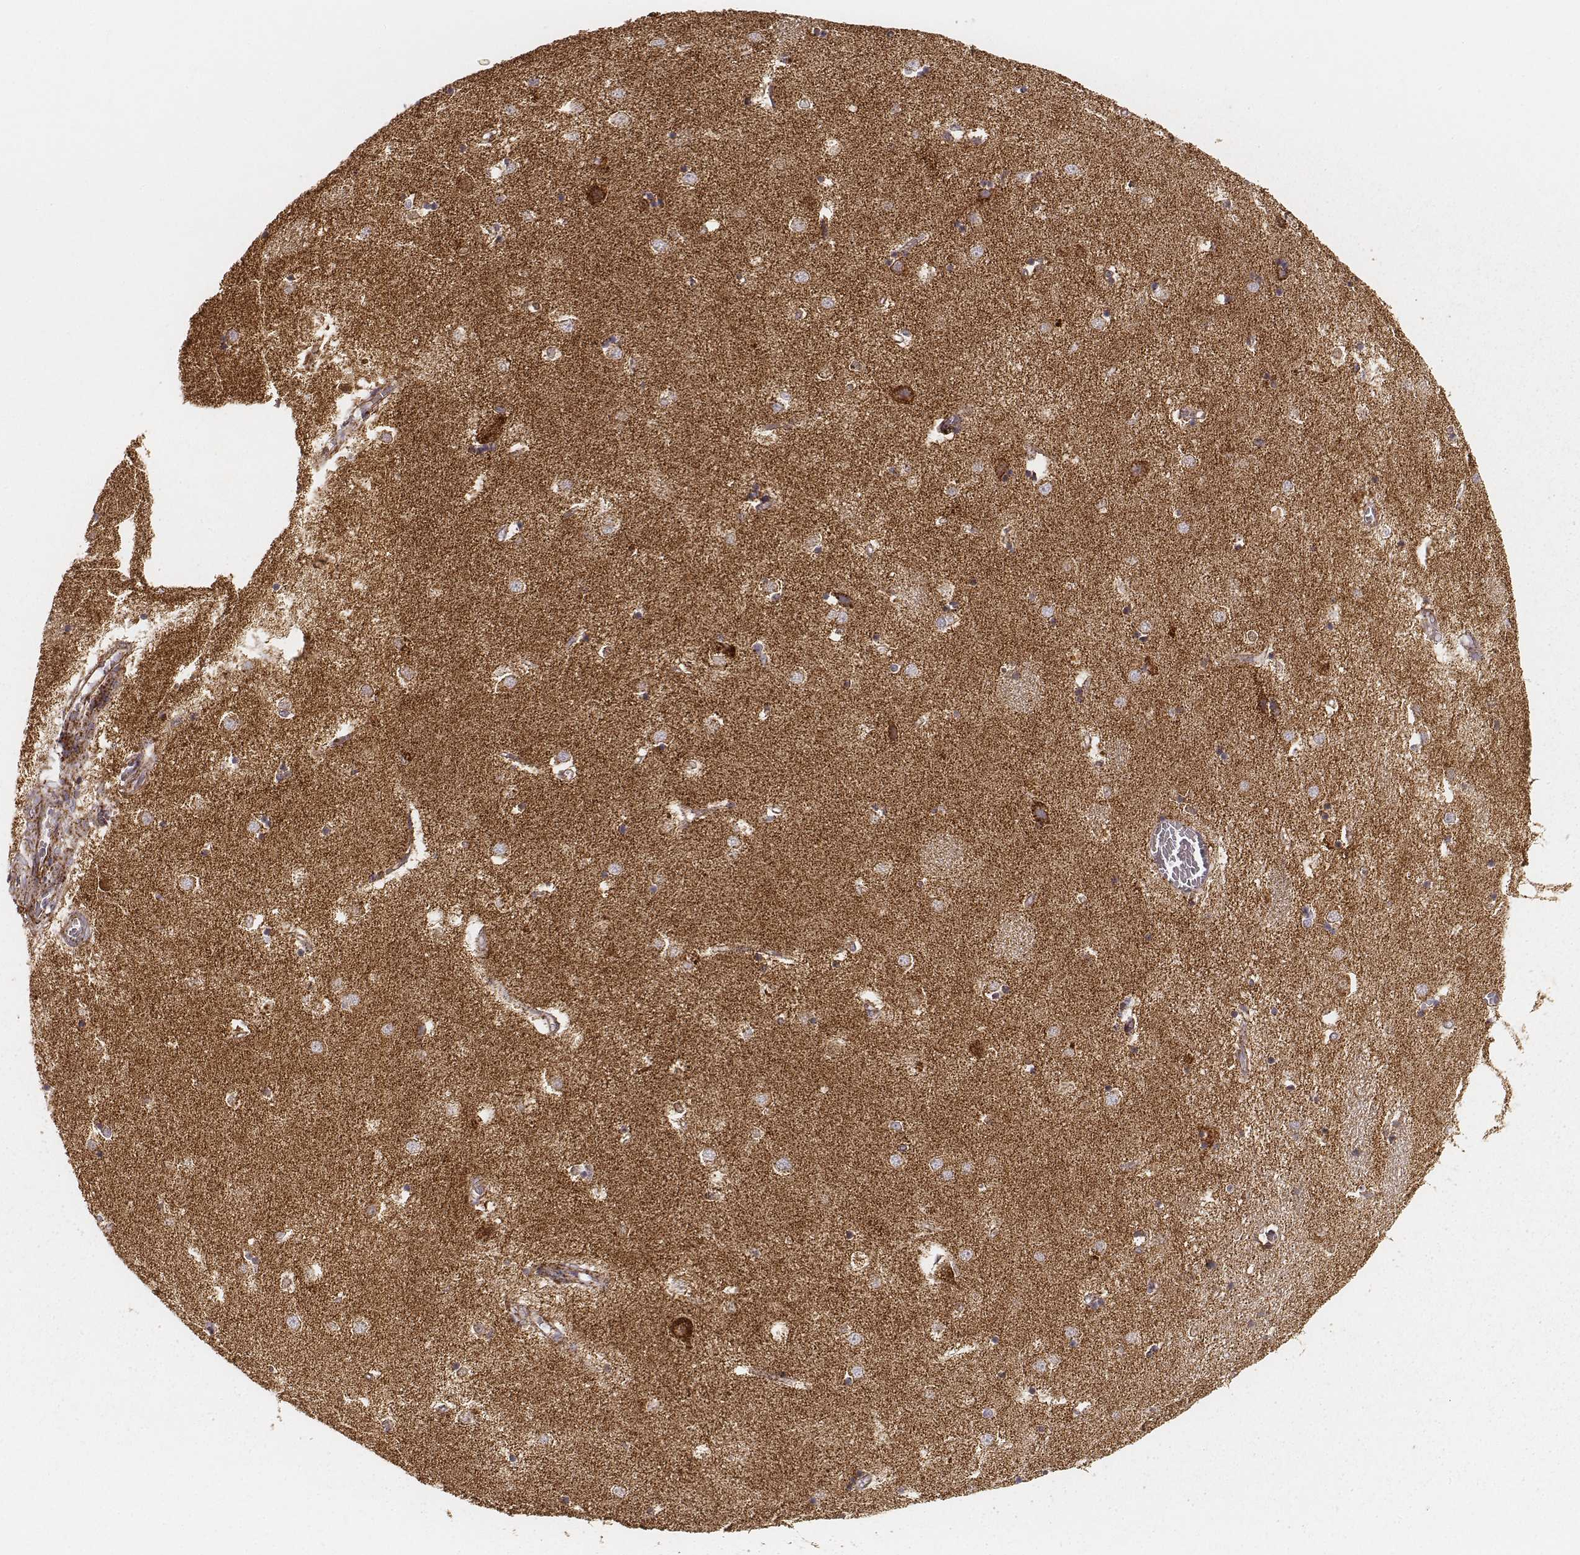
{"staining": {"intensity": "strong", "quantity": ">75%", "location": "cytoplasmic/membranous"}, "tissue": "caudate", "cell_type": "Glial cells", "image_type": "normal", "snomed": [{"axis": "morphology", "description": "Normal tissue, NOS"}, {"axis": "topography", "description": "Lateral ventricle wall"}], "caption": "IHC (DAB (3,3'-diaminobenzidine)) staining of unremarkable caudate shows strong cytoplasmic/membranous protein positivity in about >75% of glial cells.", "gene": "CS", "patient": {"sex": "male", "age": 54}}